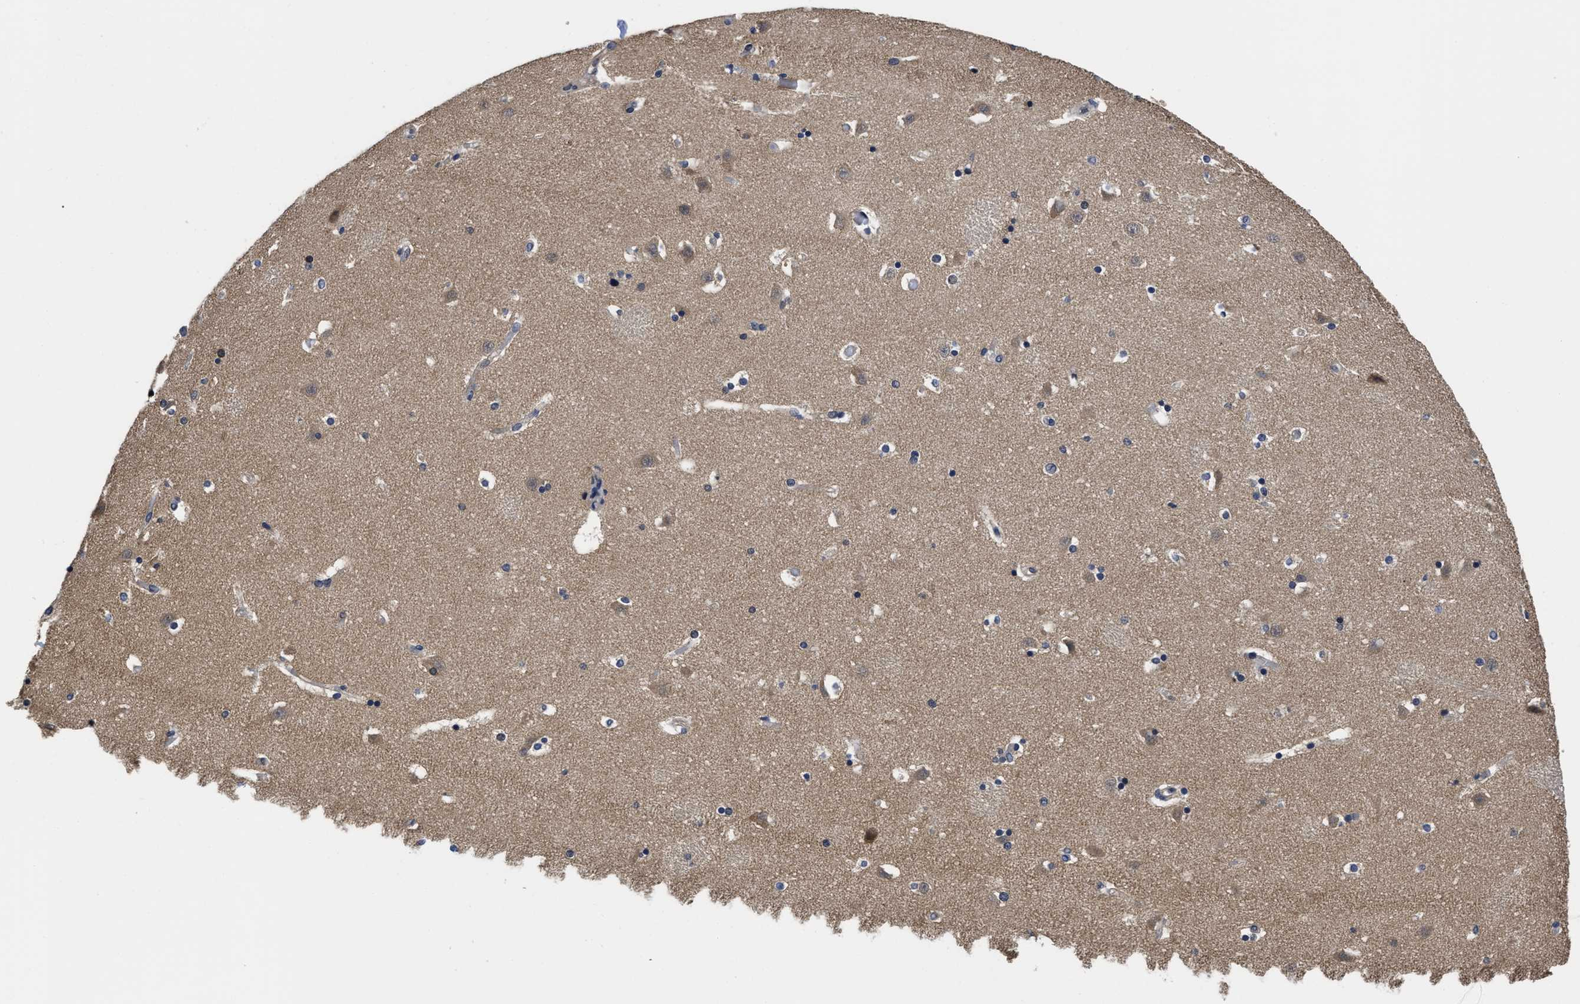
{"staining": {"intensity": "weak", "quantity": "<25%", "location": "cytoplasmic/membranous"}, "tissue": "caudate", "cell_type": "Glial cells", "image_type": "normal", "snomed": [{"axis": "morphology", "description": "Normal tissue, NOS"}, {"axis": "topography", "description": "Lateral ventricle wall"}], "caption": "There is no significant staining in glial cells of caudate. (DAB (3,3'-diaminobenzidine) immunohistochemistry with hematoxylin counter stain).", "gene": "MCOLN2", "patient": {"sex": "male", "age": 45}}